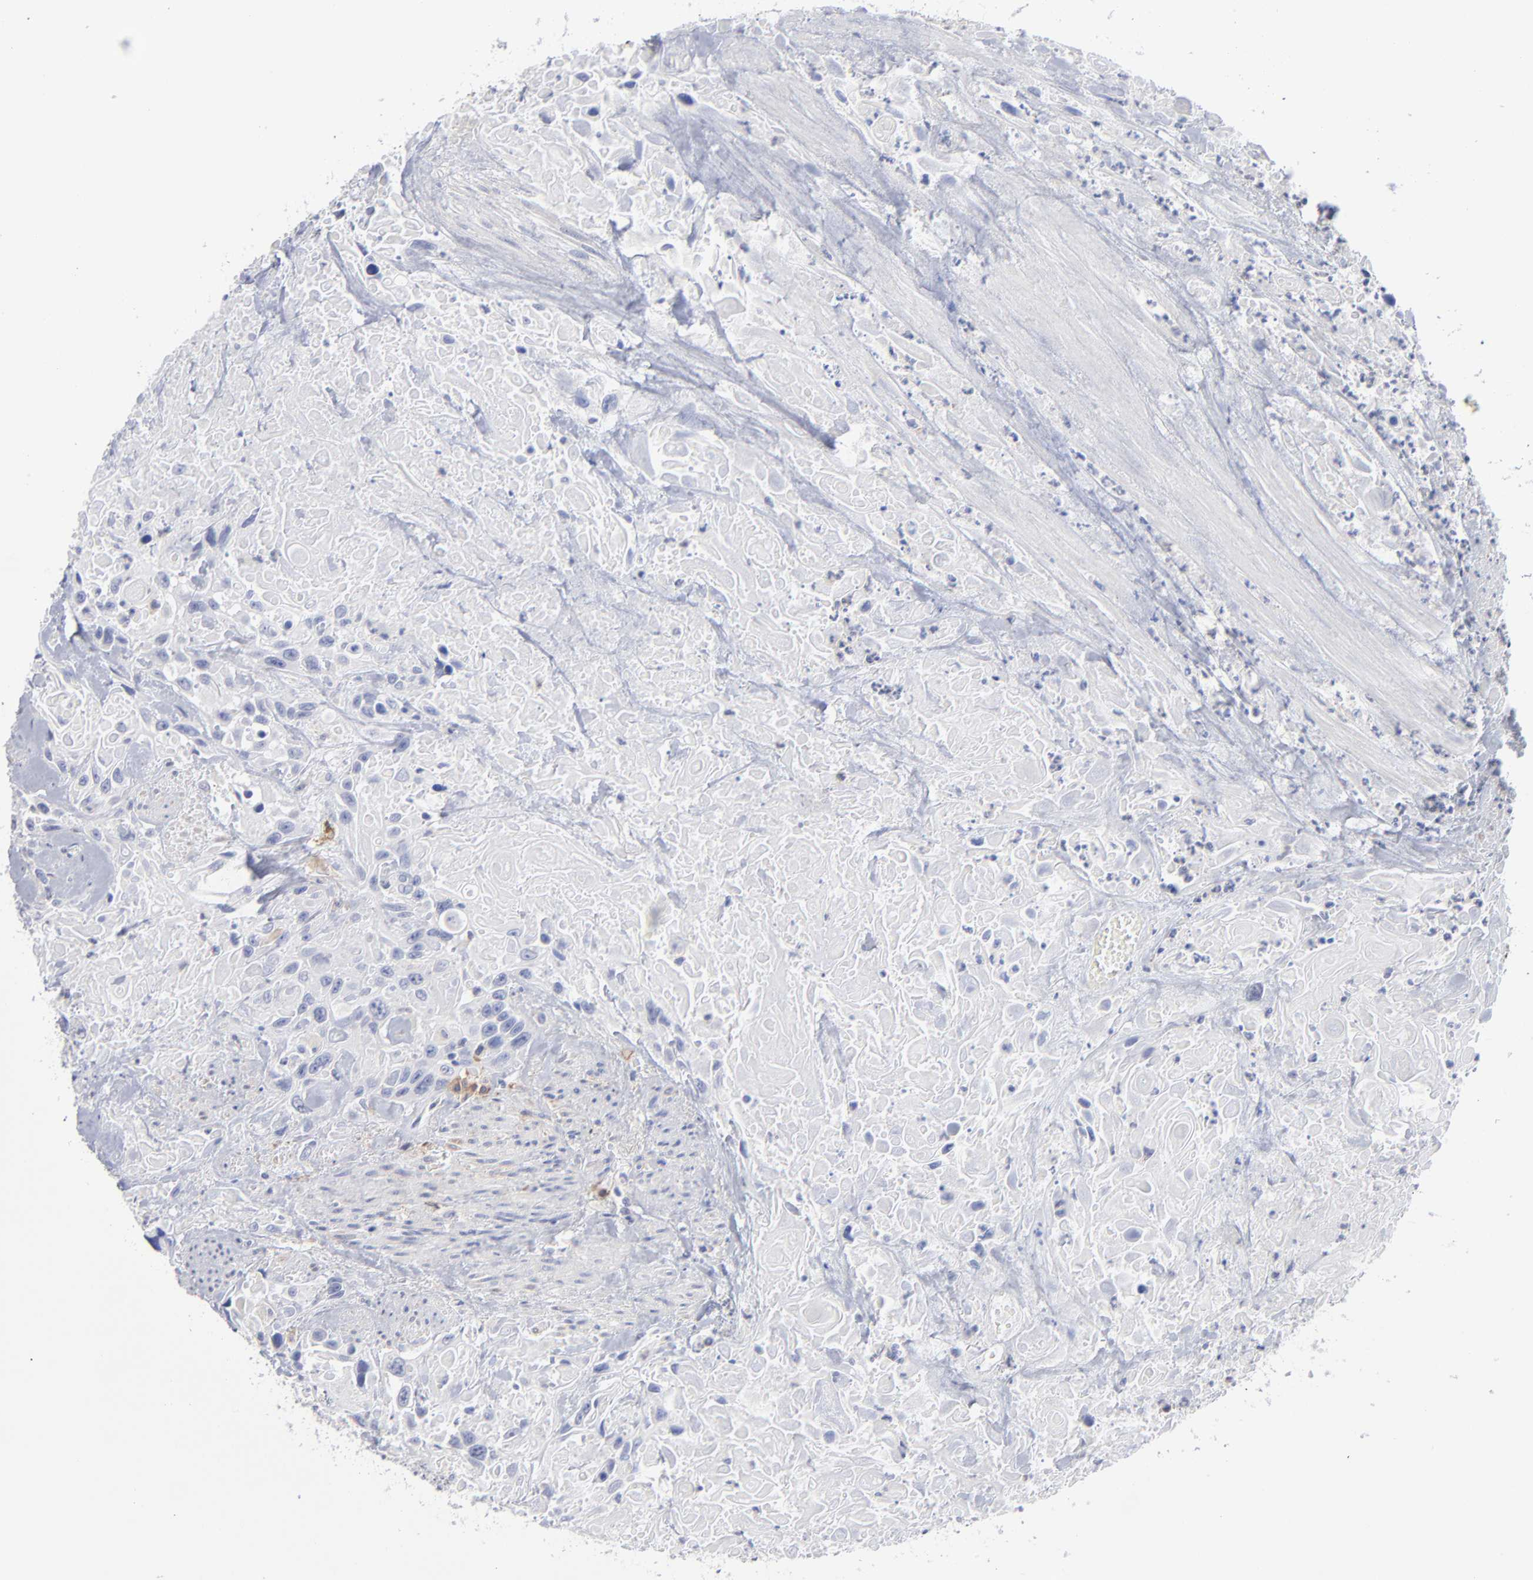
{"staining": {"intensity": "negative", "quantity": "none", "location": "none"}, "tissue": "urothelial cancer", "cell_type": "Tumor cells", "image_type": "cancer", "snomed": [{"axis": "morphology", "description": "Urothelial carcinoma, High grade"}, {"axis": "topography", "description": "Urinary bladder"}], "caption": "This is a histopathology image of immunohistochemistry staining of urothelial carcinoma (high-grade), which shows no staining in tumor cells.", "gene": "LAT2", "patient": {"sex": "female", "age": 84}}